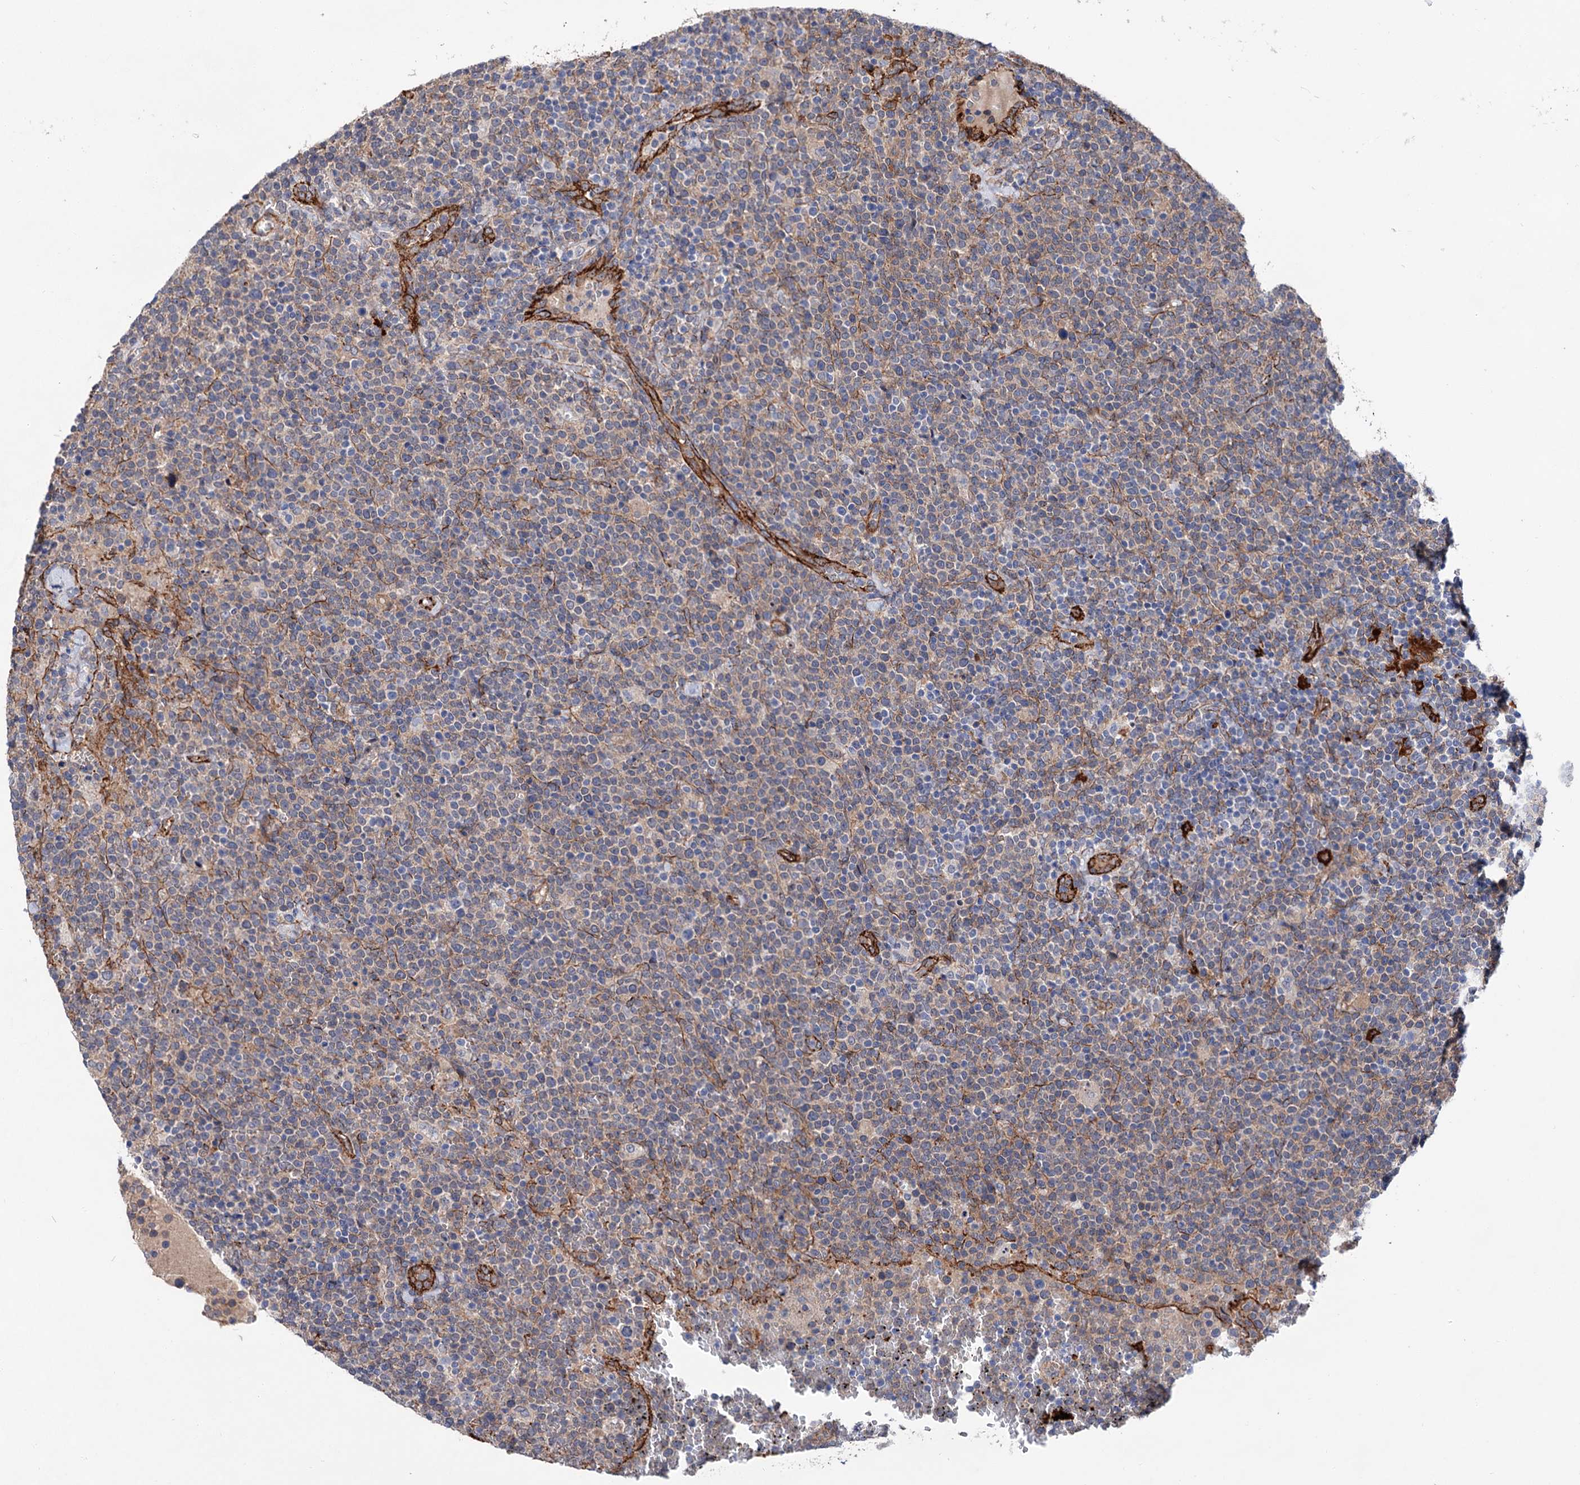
{"staining": {"intensity": "negative", "quantity": "none", "location": "none"}, "tissue": "lymphoma", "cell_type": "Tumor cells", "image_type": "cancer", "snomed": [{"axis": "morphology", "description": "Malignant lymphoma, non-Hodgkin's type, High grade"}, {"axis": "topography", "description": "Lymph node"}], "caption": "High-grade malignant lymphoma, non-Hodgkin's type stained for a protein using IHC reveals no staining tumor cells.", "gene": "TMTC3", "patient": {"sex": "male", "age": 61}}